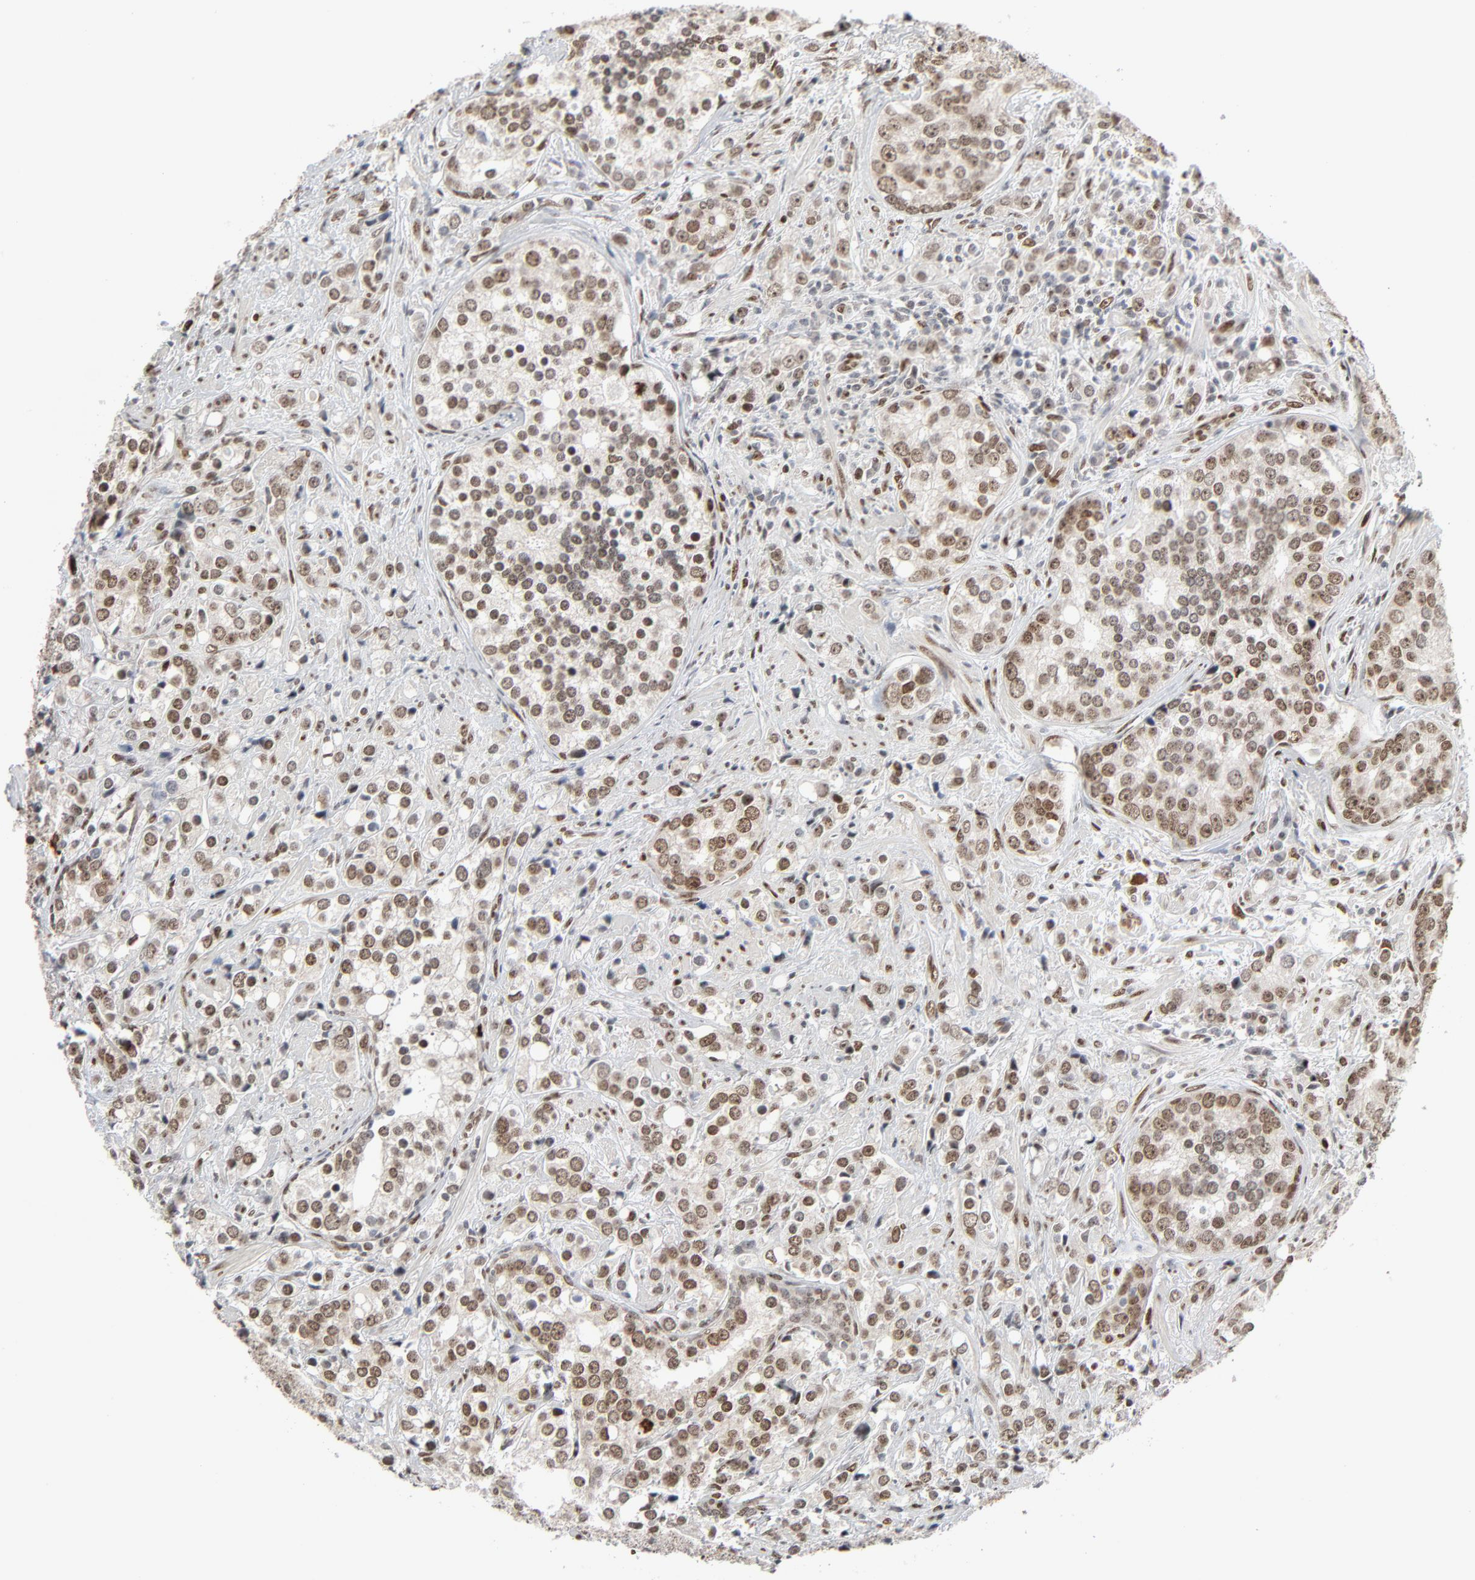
{"staining": {"intensity": "strong", "quantity": ">75%", "location": "nuclear"}, "tissue": "prostate cancer", "cell_type": "Tumor cells", "image_type": "cancer", "snomed": [{"axis": "morphology", "description": "Adenocarcinoma, High grade"}, {"axis": "topography", "description": "Prostate"}], "caption": "Immunohistochemical staining of prostate cancer (adenocarcinoma (high-grade)) exhibits high levels of strong nuclear expression in approximately >75% of tumor cells. (brown staining indicates protein expression, while blue staining denotes nuclei).", "gene": "CUX1", "patient": {"sex": "male", "age": 71}}